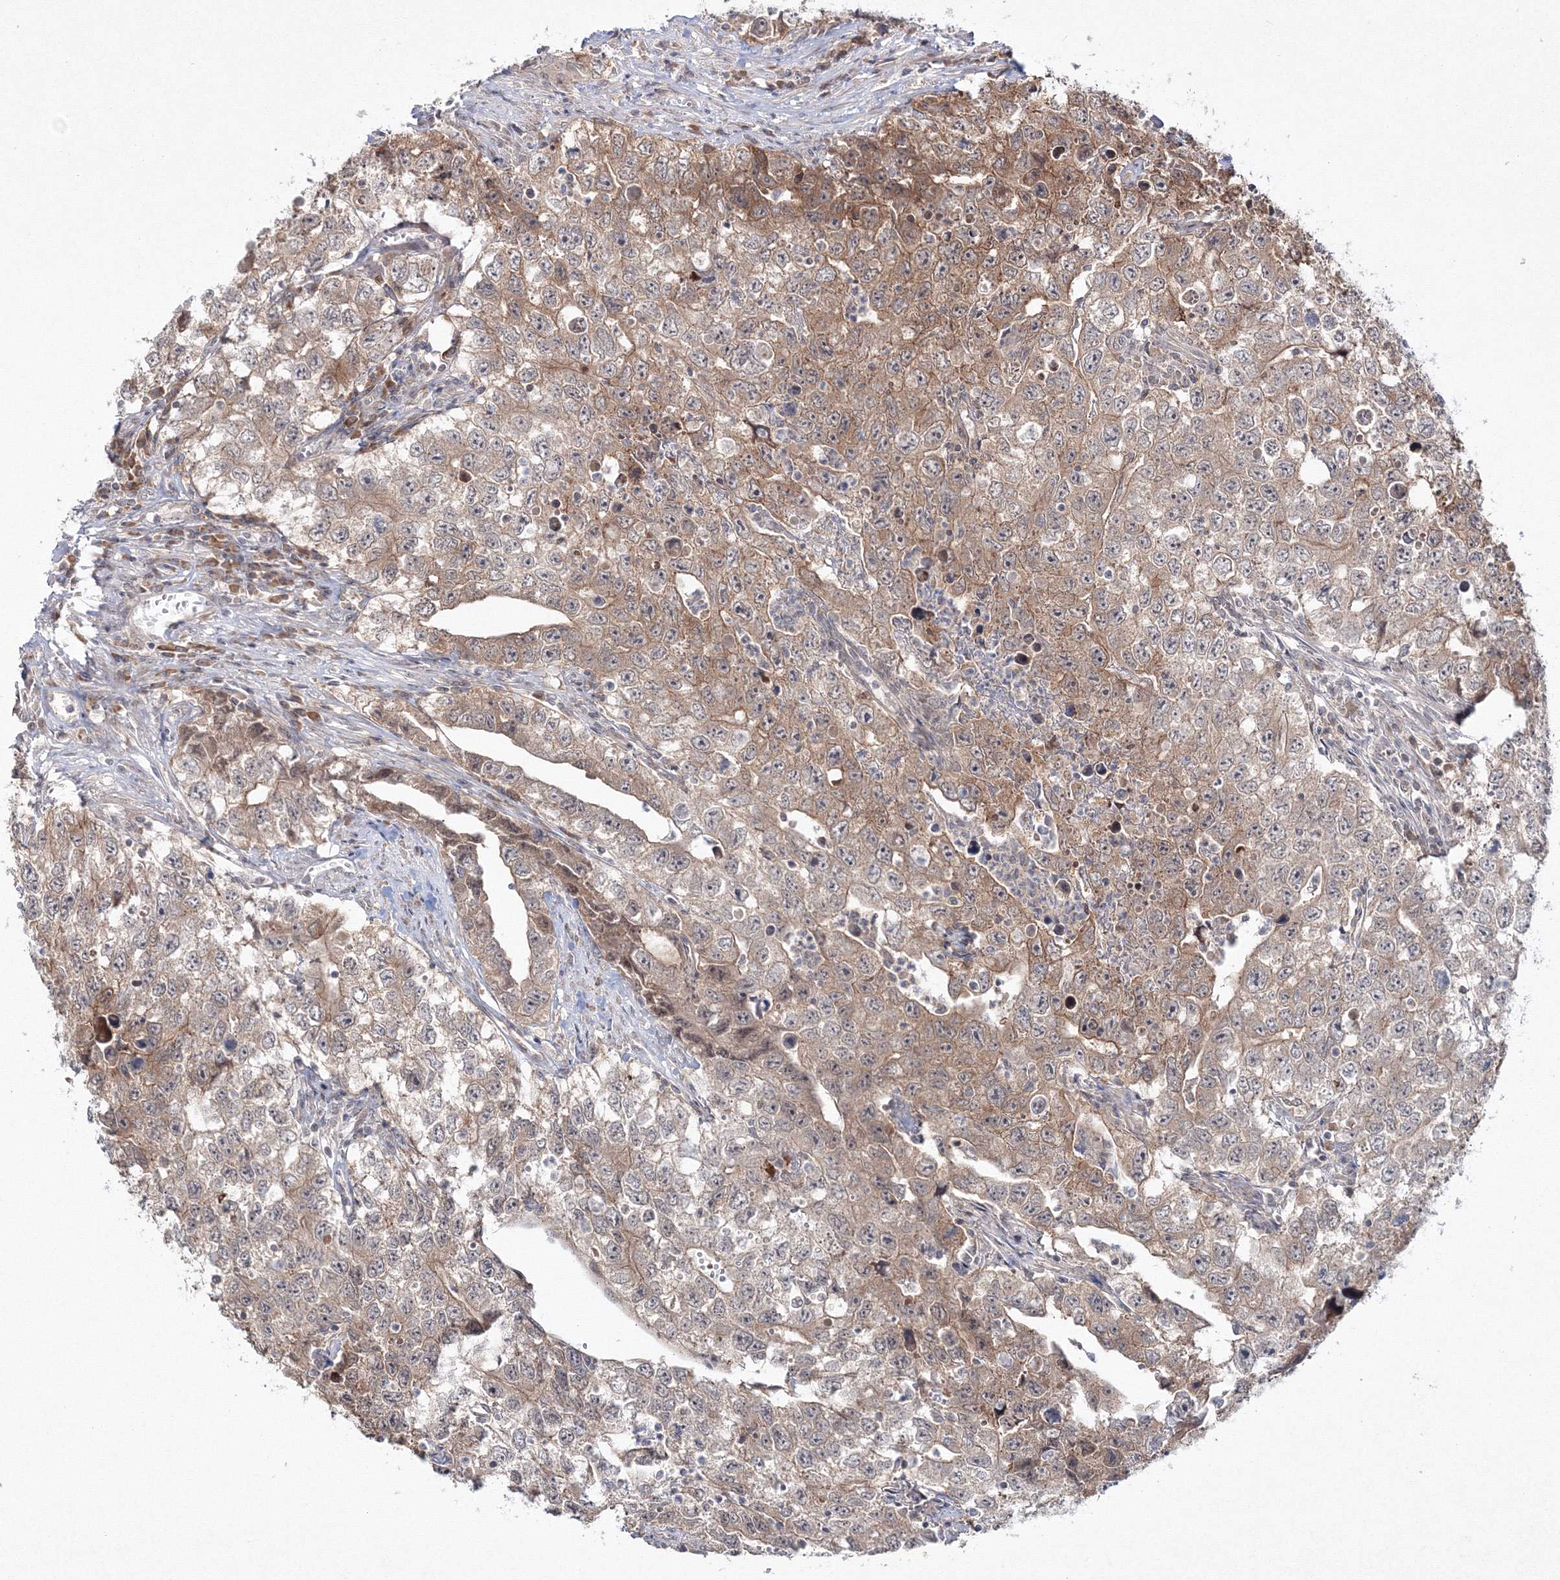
{"staining": {"intensity": "moderate", "quantity": "25%-75%", "location": "cytoplasmic/membranous"}, "tissue": "testis cancer", "cell_type": "Tumor cells", "image_type": "cancer", "snomed": [{"axis": "morphology", "description": "Seminoma, NOS"}, {"axis": "morphology", "description": "Carcinoma, Embryonal, NOS"}, {"axis": "topography", "description": "Testis"}], "caption": "Immunohistochemistry (IHC) of human testis seminoma reveals medium levels of moderate cytoplasmic/membranous positivity in approximately 25%-75% of tumor cells. Nuclei are stained in blue.", "gene": "IPMK", "patient": {"sex": "male", "age": 43}}